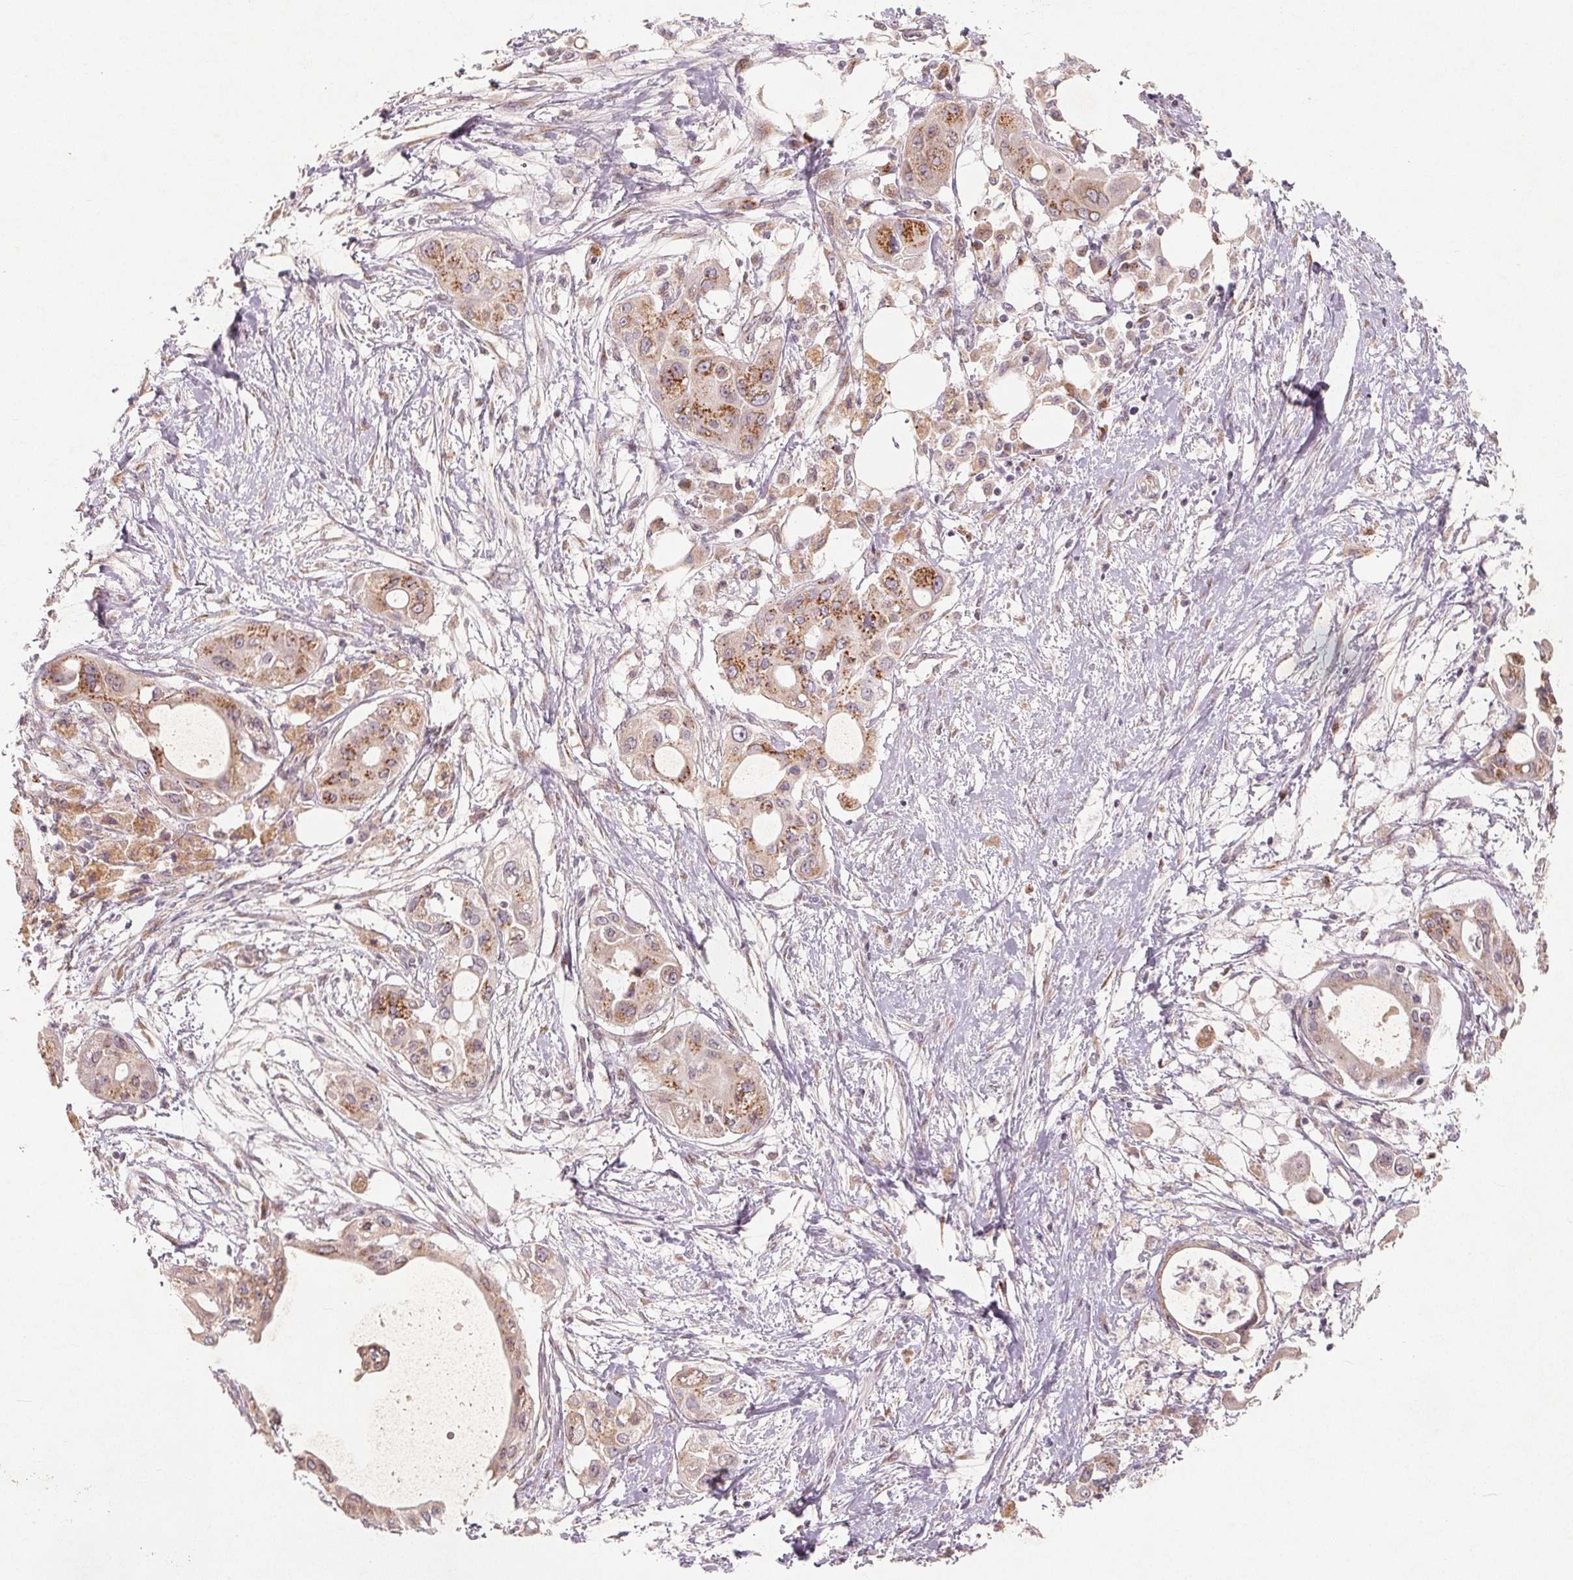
{"staining": {"intensity": "moderate", "quantity": ">75%", "location": "cytoplasmic/membranous"}, "tissue": "pancreatic cancer", "cell_type": "Tumor cells", "image_type": "cancer", "snomed": [{"axis": "morphology", "description": "Adenocarcinoma, NOS"}, {"axis": "topography", "description": "Pancreas"}], "caption": "Protein staining of pancreatic adenocarcinoma tissue exhibits moderate cytoplasmic/membranous expression in approximately >75% of tumor cells.", "gene": "TMSB15B", "patient": {"sex": "female", "age": 68}}